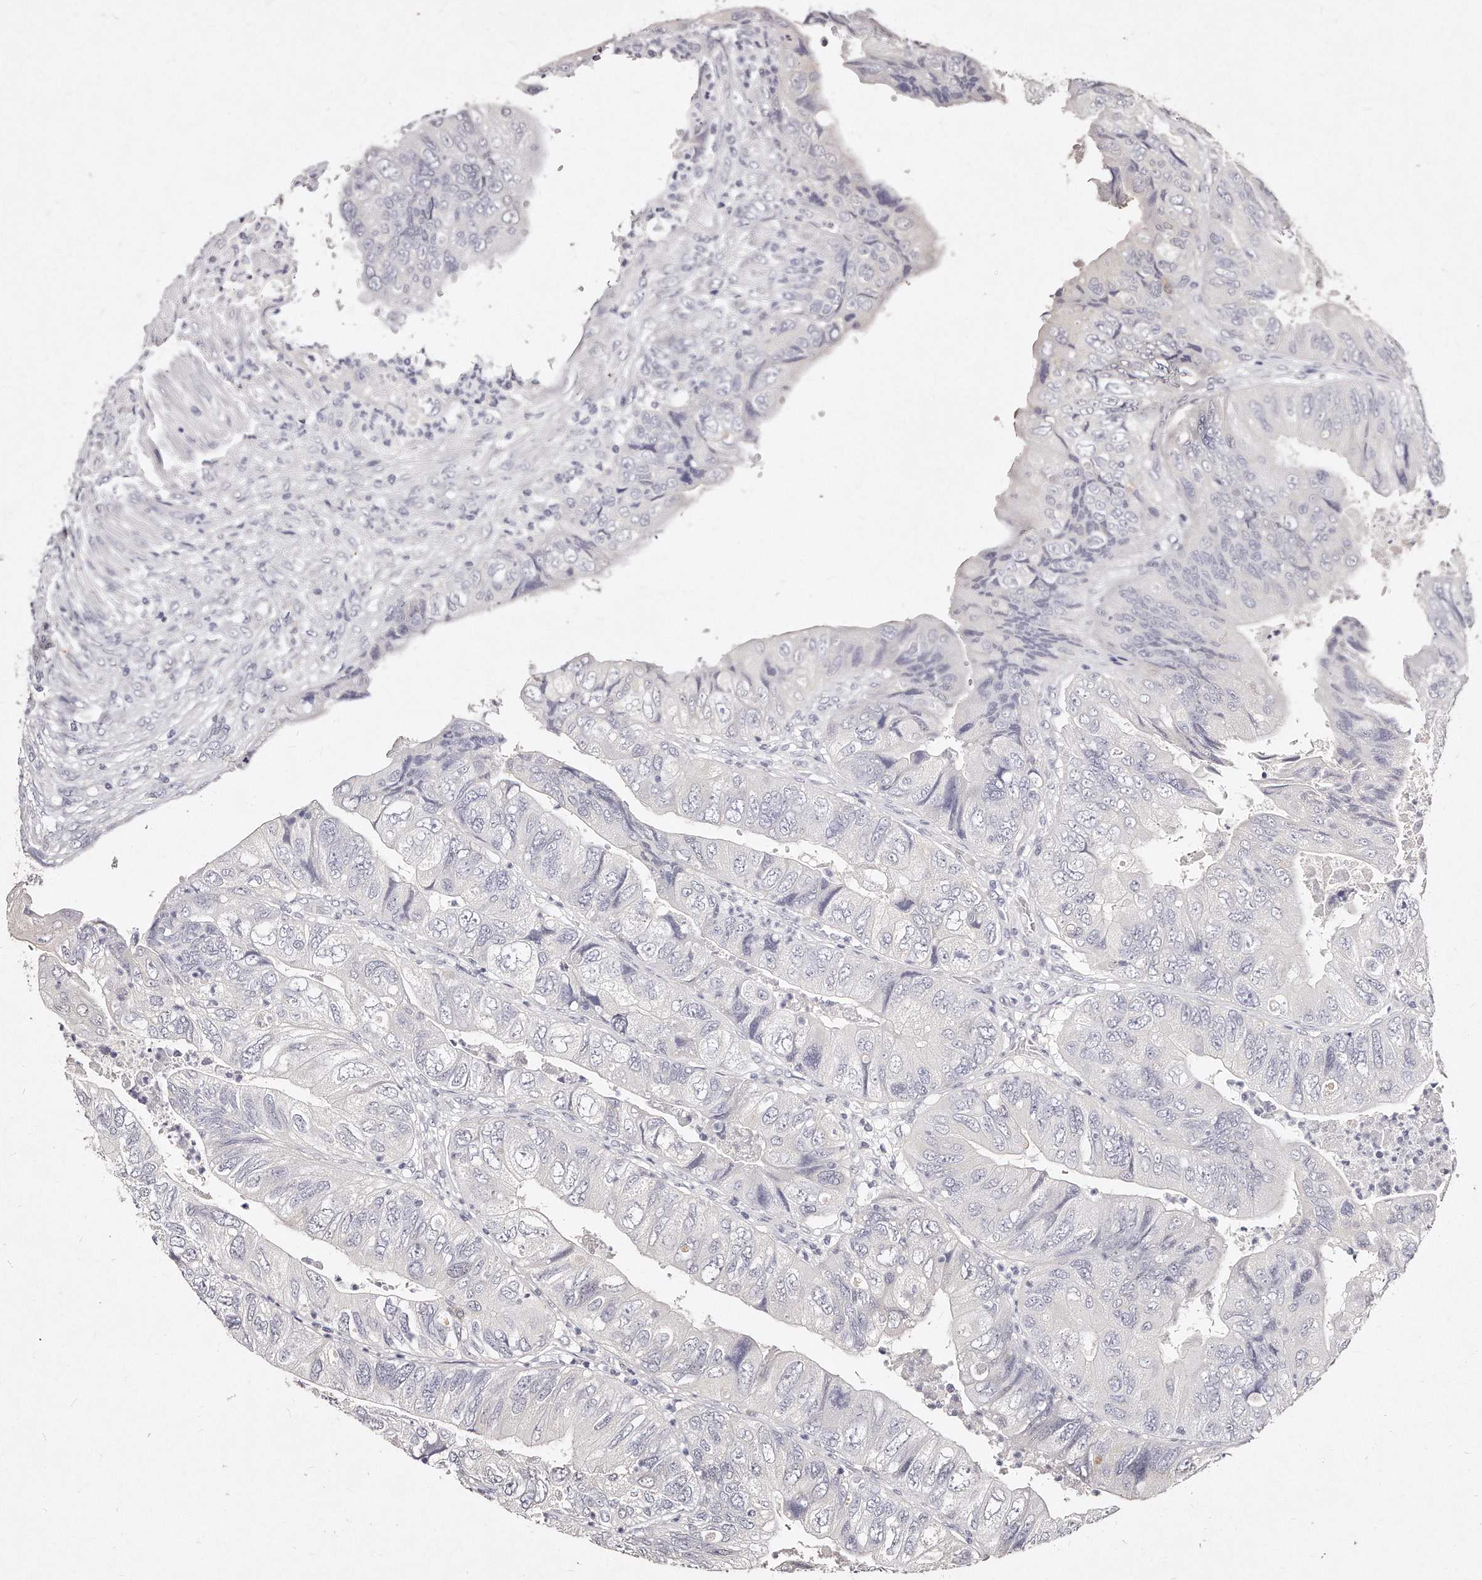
{"staining": {"intensity": "negative", "quantity": "none", "location": "none"}, "tissue": "colorectal cancer", "cell_type": "Tumor cells", "image_type": "cancer", "snomed": [{"axis": "morphology", "description": "Adenocarcinoma, NOS"}, {"axis": "topography", "description": "Rectum"}], "caption": "The immunohistochemistry (IHC) photomicrograph has no significant expression in tumor cells of adenocarcinoma (colorectal) tissue. (IHC, brightfield microscopy, high magnification).", "gene": "GDA", "patient": {"sex": "male", "age": 63}}